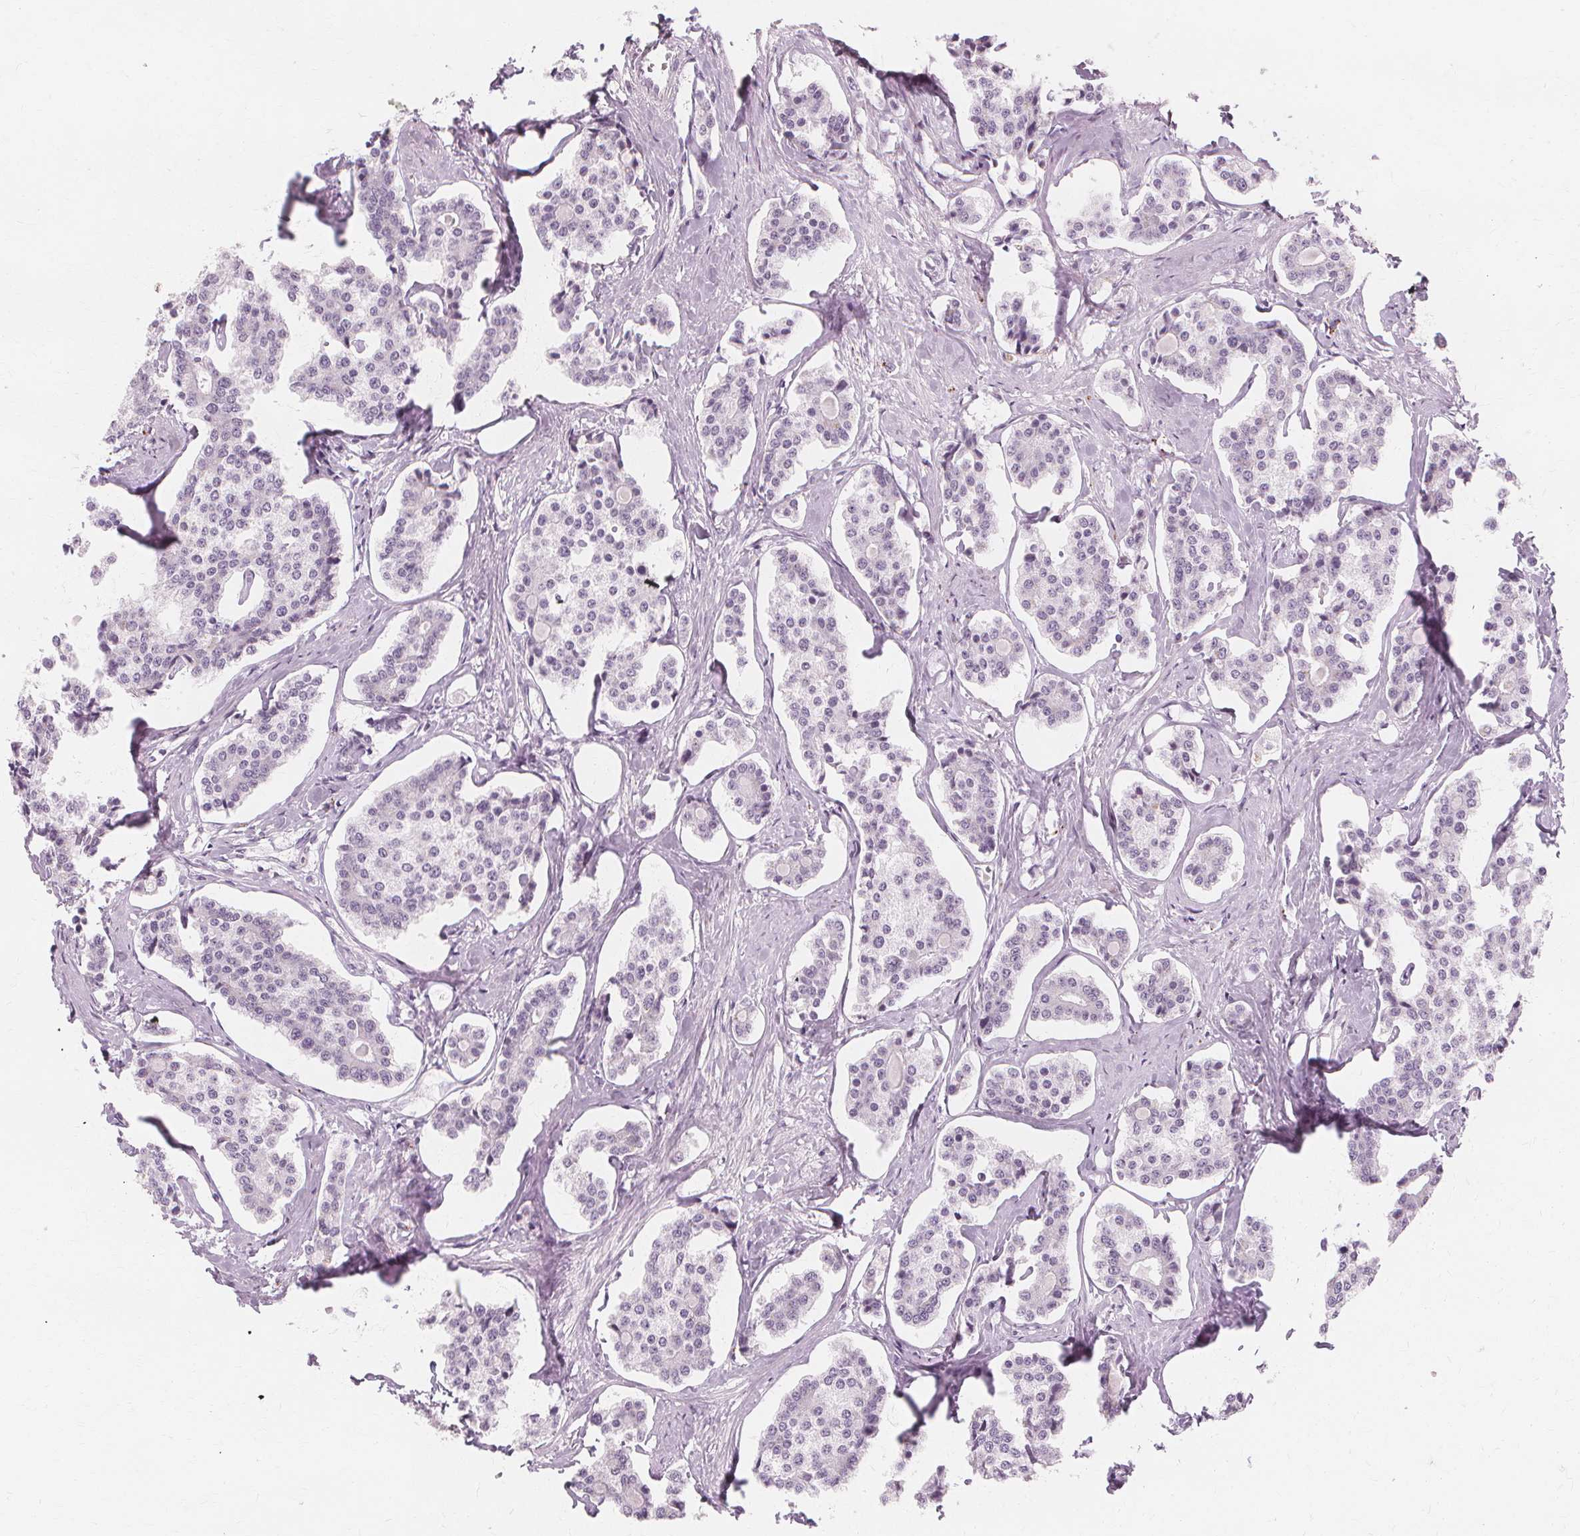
{"staining": {"intensity": "negative", "quantity": "none", "location": "none"}, "tissue": "carcinoid", "cell_type": "Tumor cells", "image_type": "cancer", "snomed": [{"axis": "morphology", "description": "Carcinoid, malignant, NOS"}, {"axis": "topography", "description": "Small intestine"}], "caption": "This is a micrograph of immunohistochemistry staining of carcinoid, which shows no positivity in tumor cells. (Stains: DAB (3,3'-diaminobenzidine) IHC with hematoxylin counter stain, Microscopy: brightfield microscopy at high magnification).", "gene": "TFF1", "patient": {"sex": "female", "age": 65}}